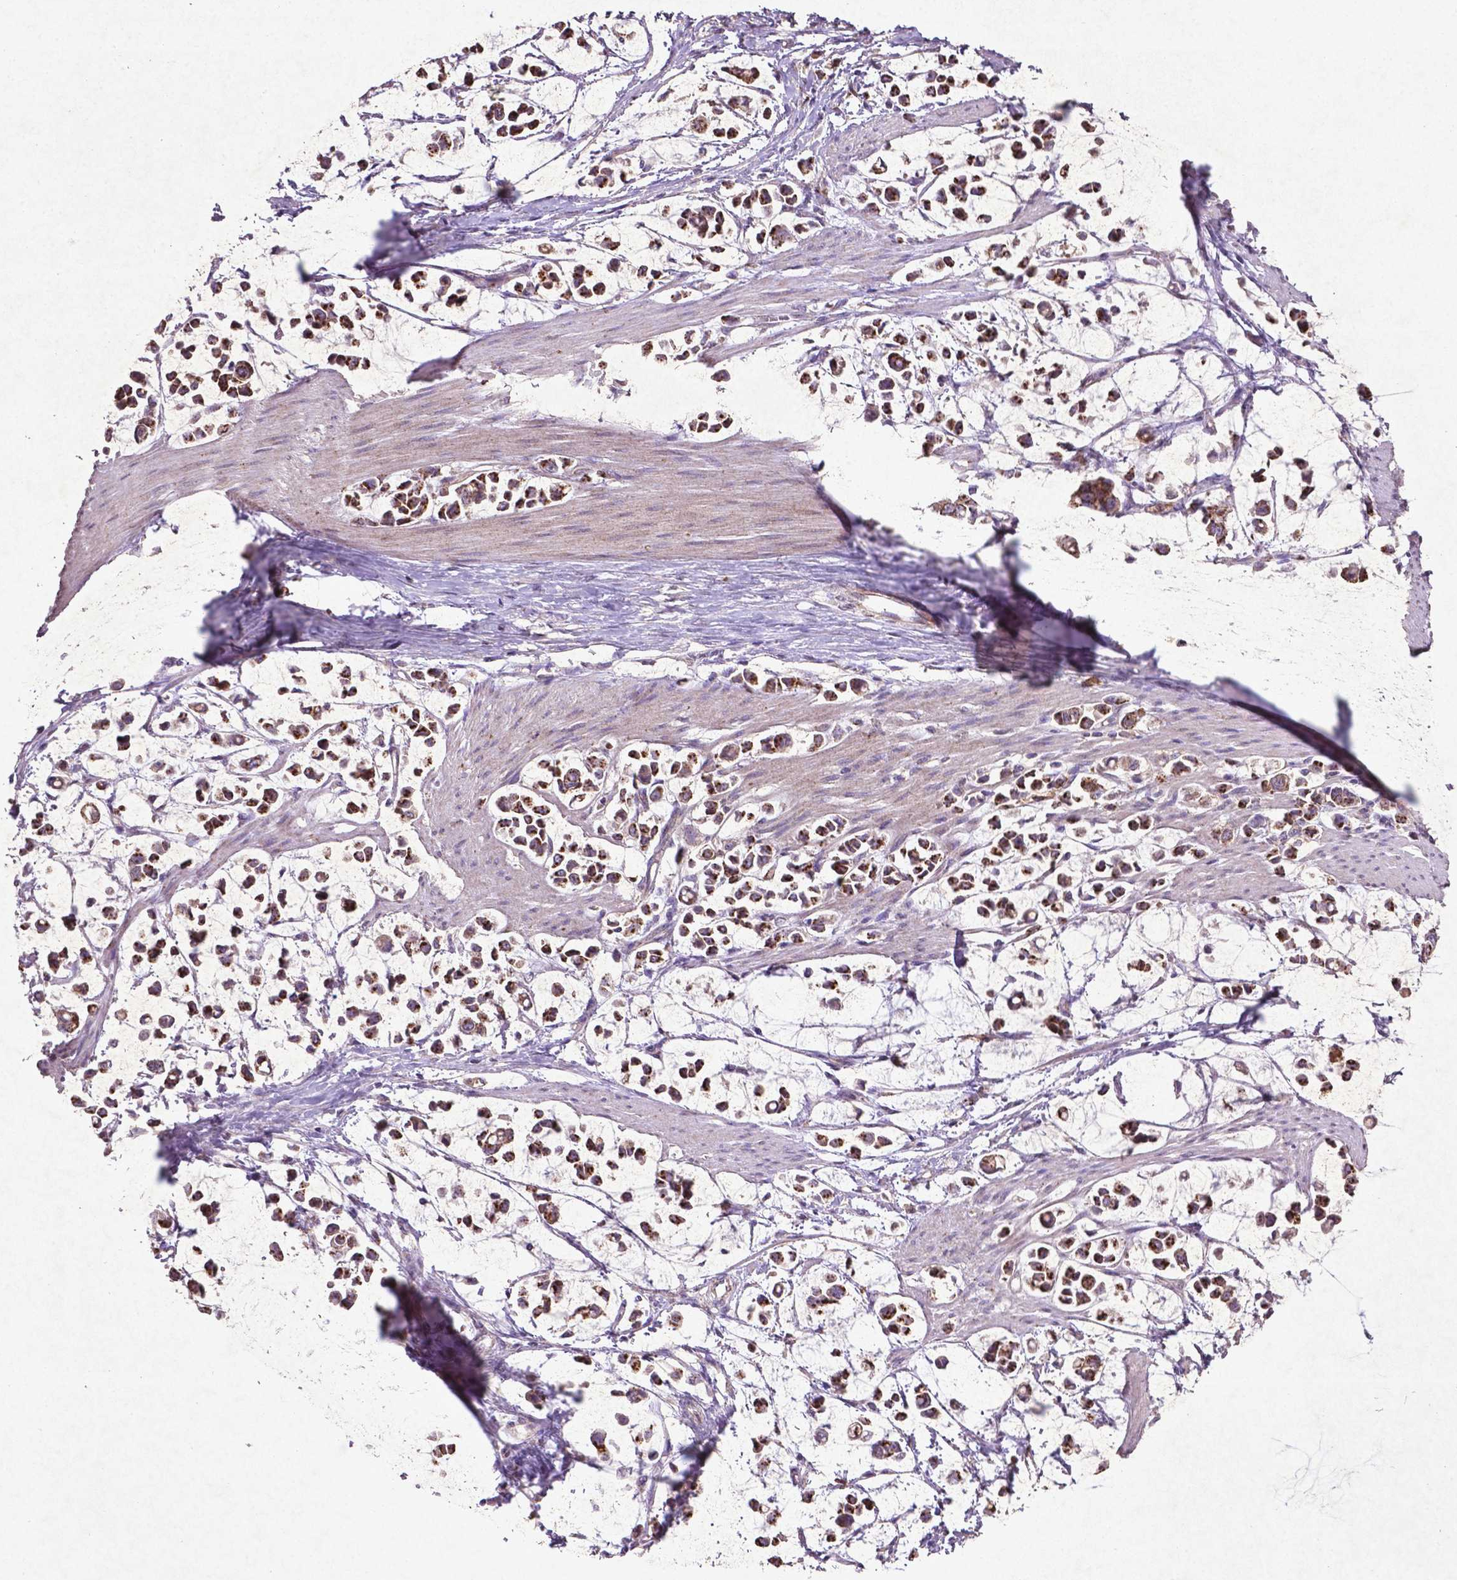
{"staining": {"intensity": "moderate", "quantity": ">75%", "location": "cytoplasmic/membranous"}, "tissue": "stomach cancer", "cell_type": "Tumor cells", "image_type": "cancer", "snomed": [{"axis": "morphology", "description": "Adenocarcinoma, NOS"}, {"axis": "topography", "description": "Stomach"}], "caption": "A medium amount of moderate cytoplasmic/membranous positivity is appreciated in approximately >75% of tumor cells in adenocarcinoma (stomach) tissue.", "gene": "MTOR", "patient": {"sex": "male", "age": 82}}